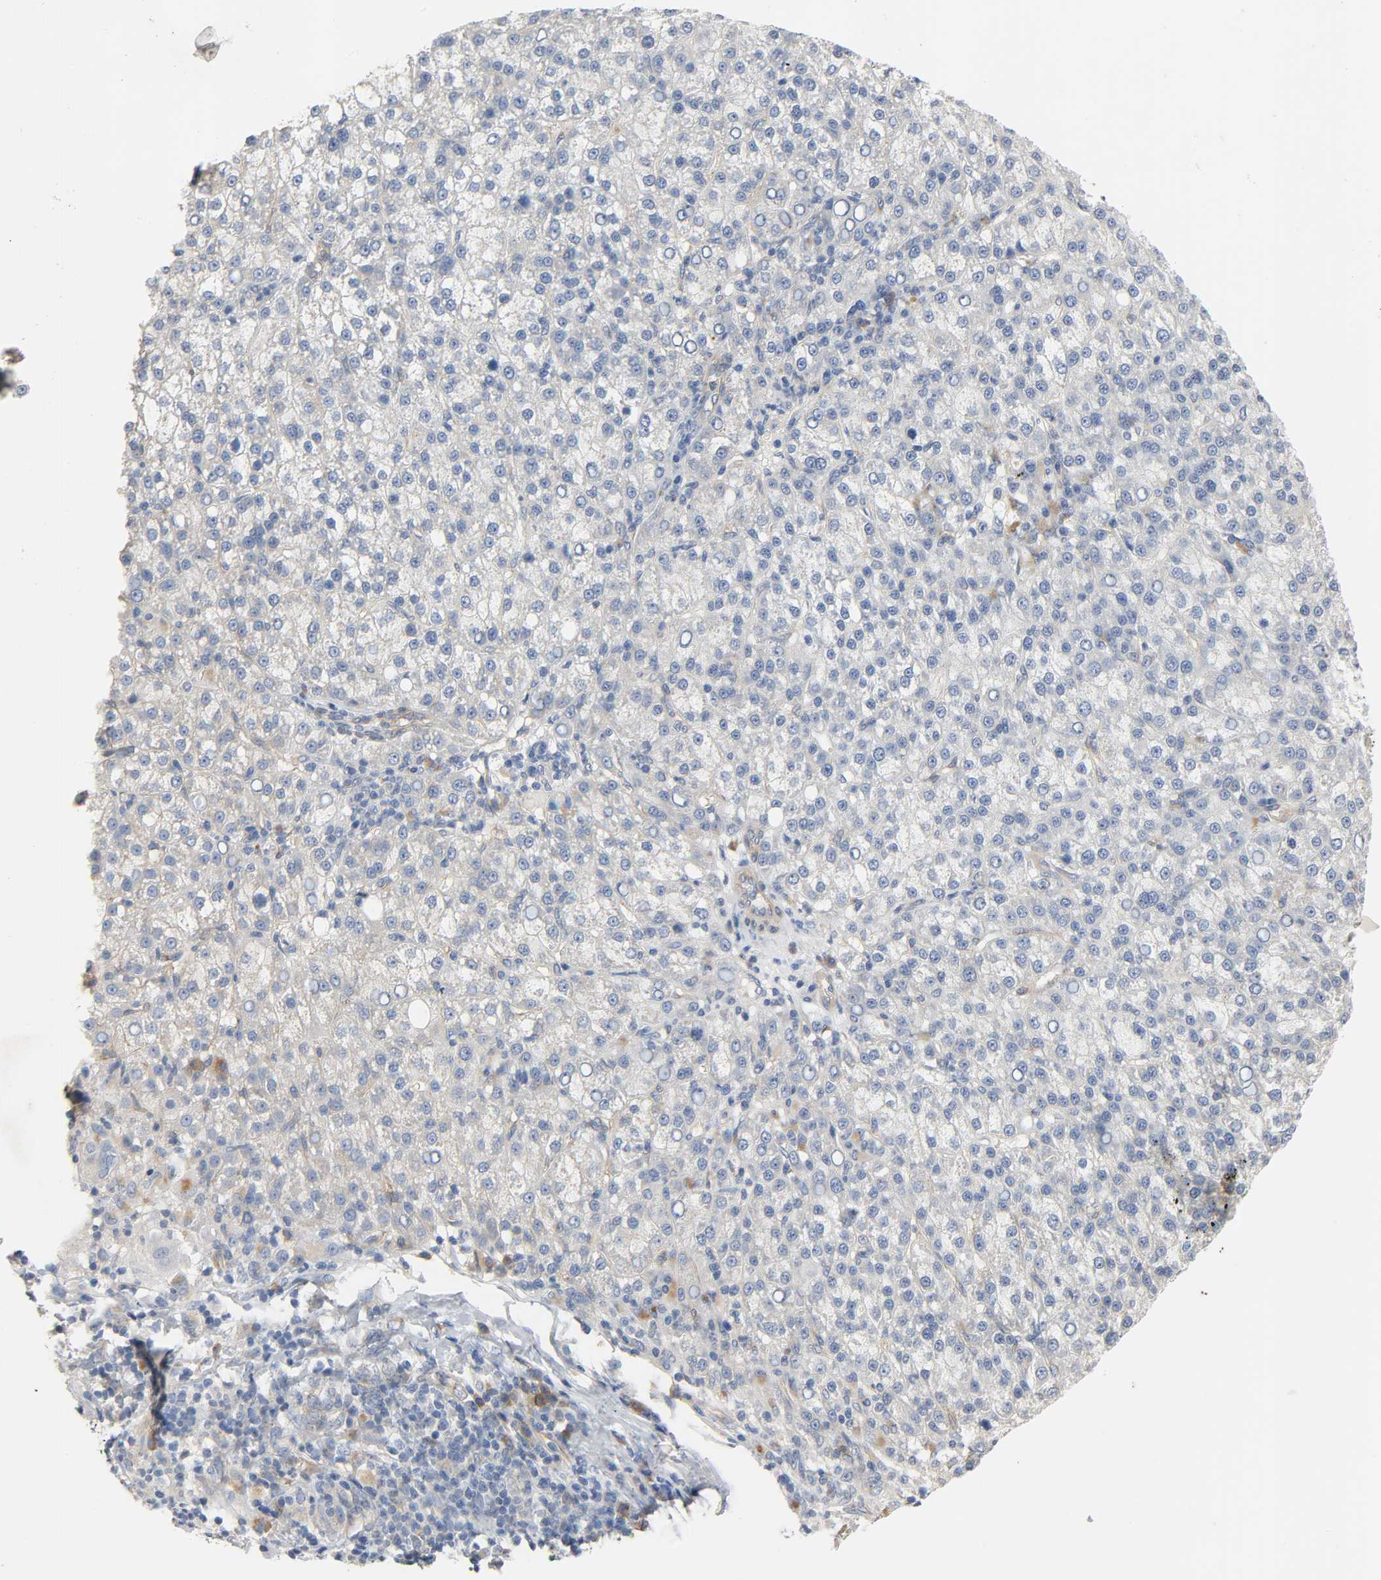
{"staining": {"intensity": "weak", "quantity": "<25%", "location": "cytoplasmic/membranous"}, "tissue": "liver cancer", "cell_type": "Tumor cells", "image_type": "cancer", "snomed": [{"axis": "morphology", "description": "Carcinoma, Hepatocellular, NOS"}, {"axis": "topography", "description": "Liver"}], "caption": "The photomicrograph demonstrates no significant staining in tumor cells of liver hepatocellular carcinoma.", "gene": "ARPC1A", "patient": {"sex": "female", "age": 58}}